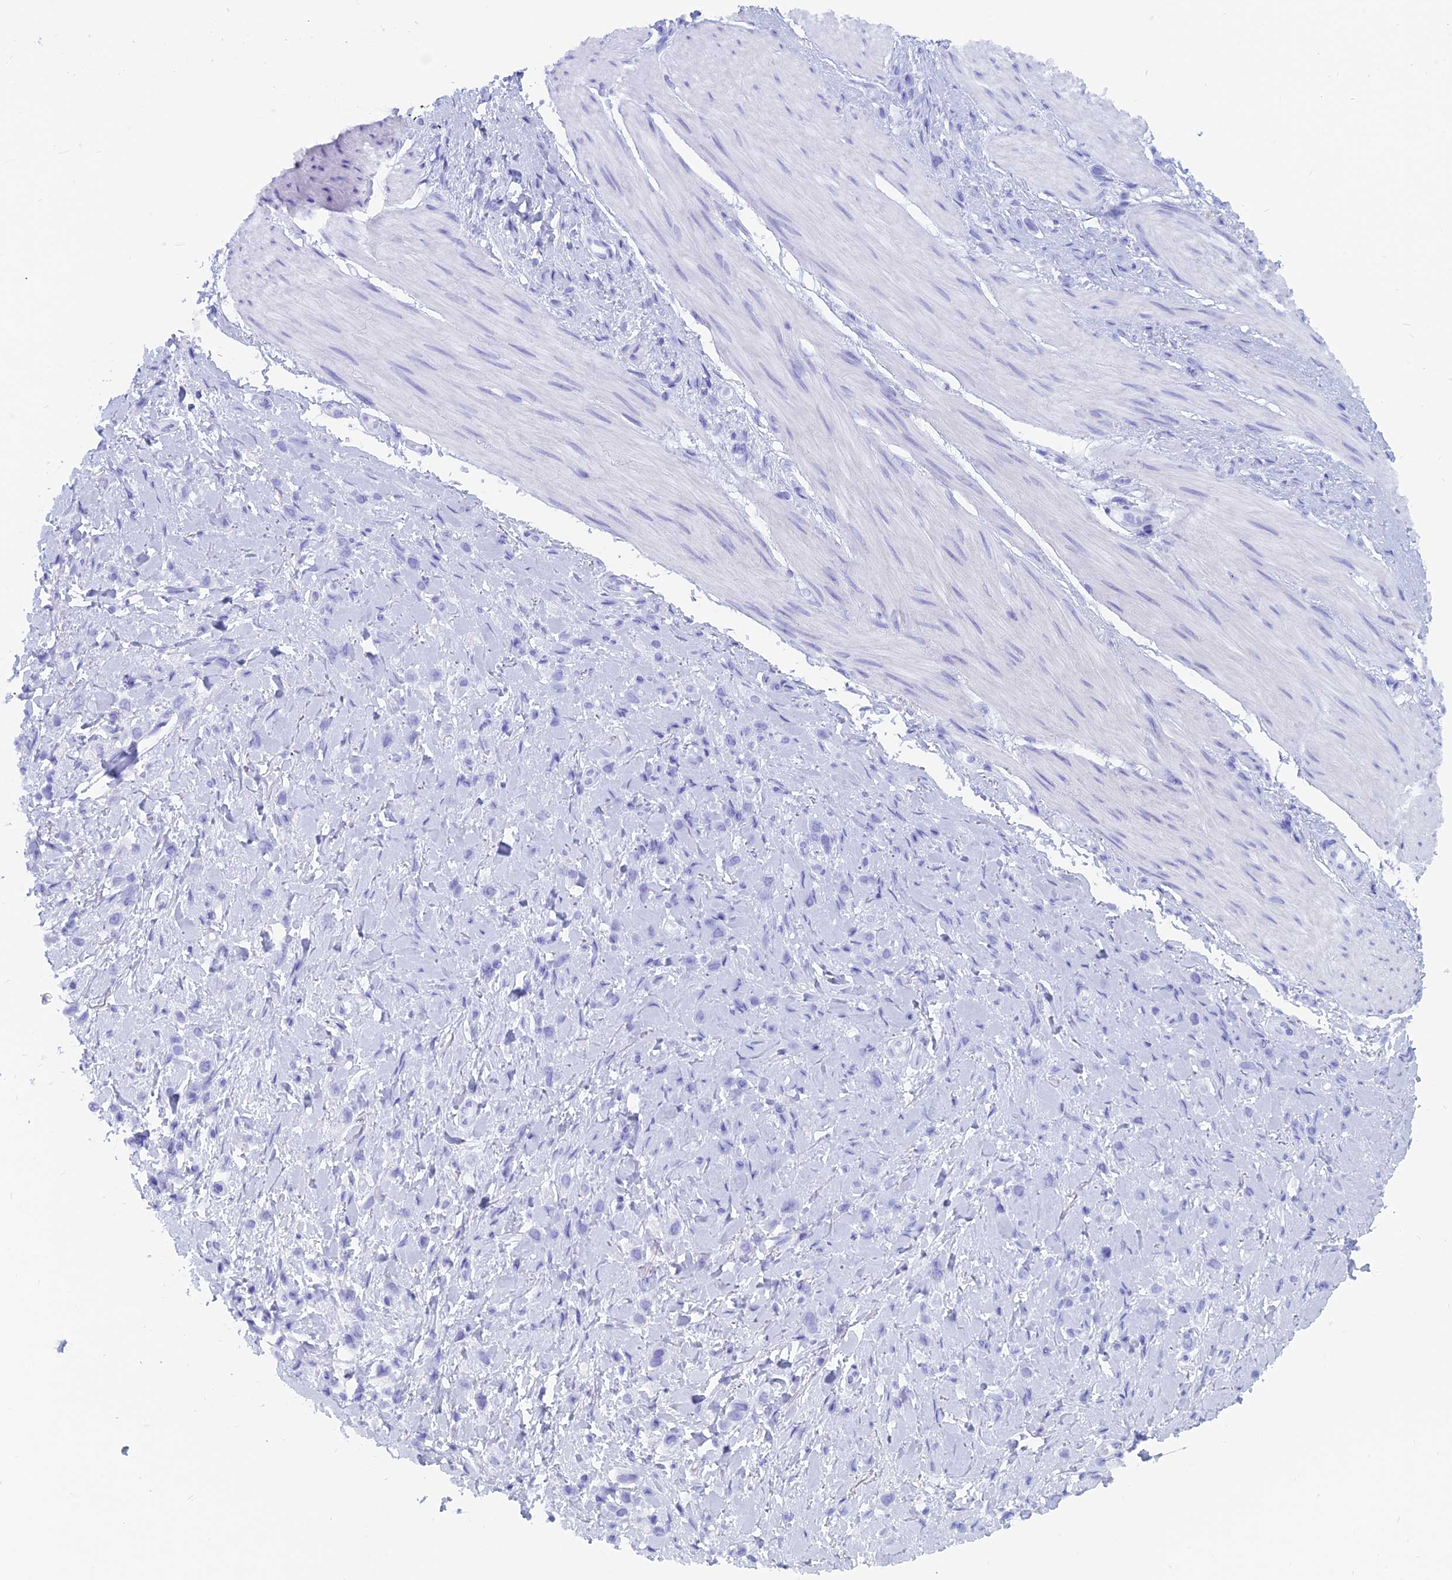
{"staining": {"intensity": "negative", "quantity": "none", "location": "none"}, "tissue": "stomach cancer", "cell_type": "Tumor cells", "image_type": "cancer", "snomed": [{"axis": "morphology", "description": "Adenocarcinoma, NOS"}, {"axis": "topography", "description": "Stomach"}], "caption": "DAB immunohistochemical staining of human stomach adenocarcinoma demonstrates no significant staining in tumor cells.", "gene": "CAPS", "patient": {"sex": "female", "age": 65}}